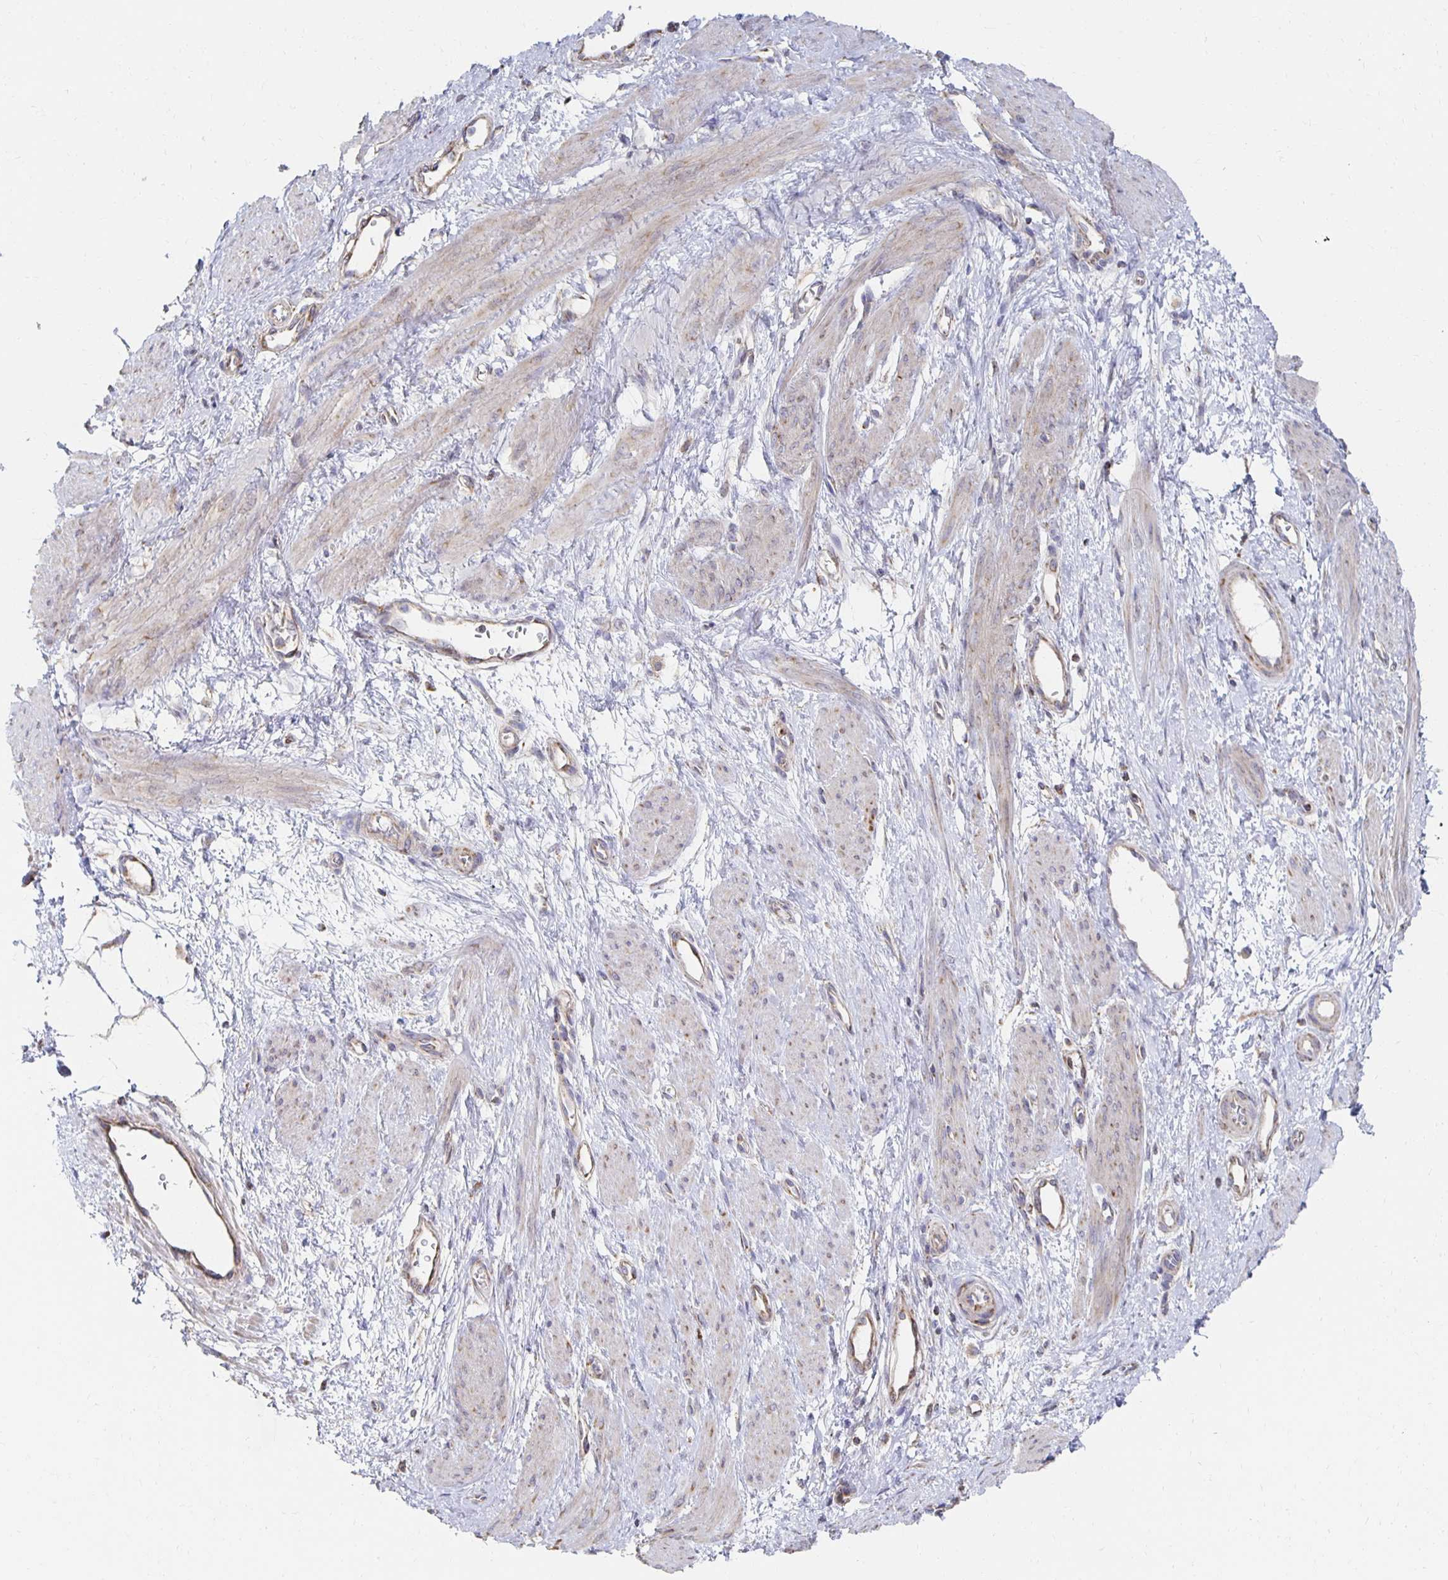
{"staining": {"intensity": "weak", "quantity": "<25%", "location": "cytoplasmic/membranous"}, "tissue": "smooth muscle", "cell_type": "Smooth muscle cells", "image_type": "normal", "snomed": [{"axis": "morphology", "description": "Normal tissue, NOS"}, {"axis": "topography", "description": "Smooth muscle"}, {"axis": "topography", "description": "Uterus"}], "caption": "High magnification brightfield microscopy of unremarkable smooth muscle stained with DAB (brown) and counterstained with hematoxylin (blue): smooth muscle cells show no significant staining. (DAB (3,3'-diaminobenzidine) IHC visualized using brightfield microscopy, high magnification).", "gene": "NKX2", "patient": {"sex": "female", "age": 39}}